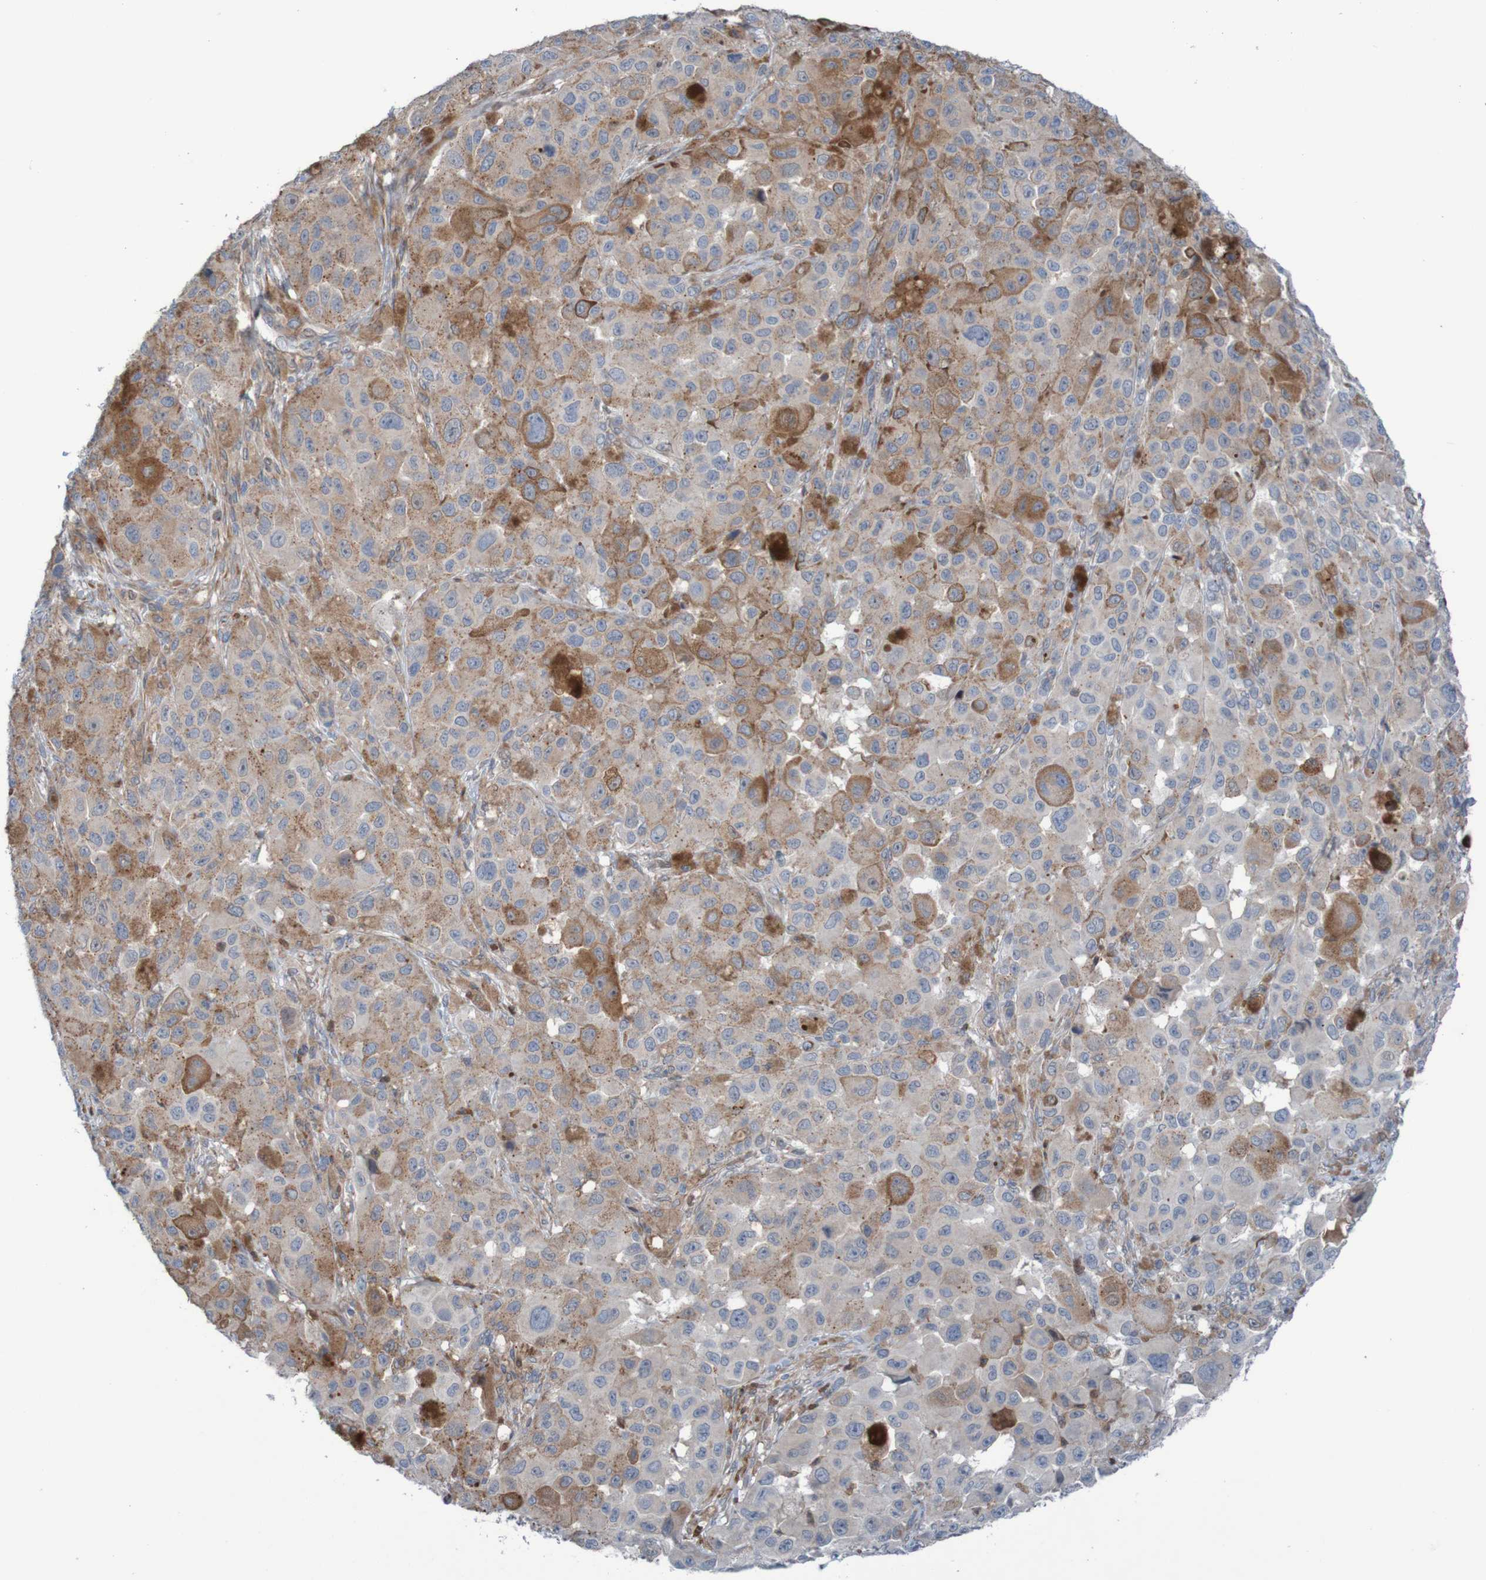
{"staining": {"intensity": "strong", "quantity": "25%-75%", "location": "cytoplasmic/membranous"}, "tissue": "melanoma", "cell_type": "Tumor cells", "image_type": "cancer", "snomed": [{"axis": "morphology", "description": "Malignant melanoma, NOS"}, {"axis": "topography", "description": "Skin"}], "caption": "This histopathology image demonstrates immunohistochemistry staining of human malignant melanoma, with high strong cytoplasmic/membranous expression in approximately 25%-75% of tumor cells.", "gene": "ANGPT4", "patient": {"sex": "male", "age": 96}}